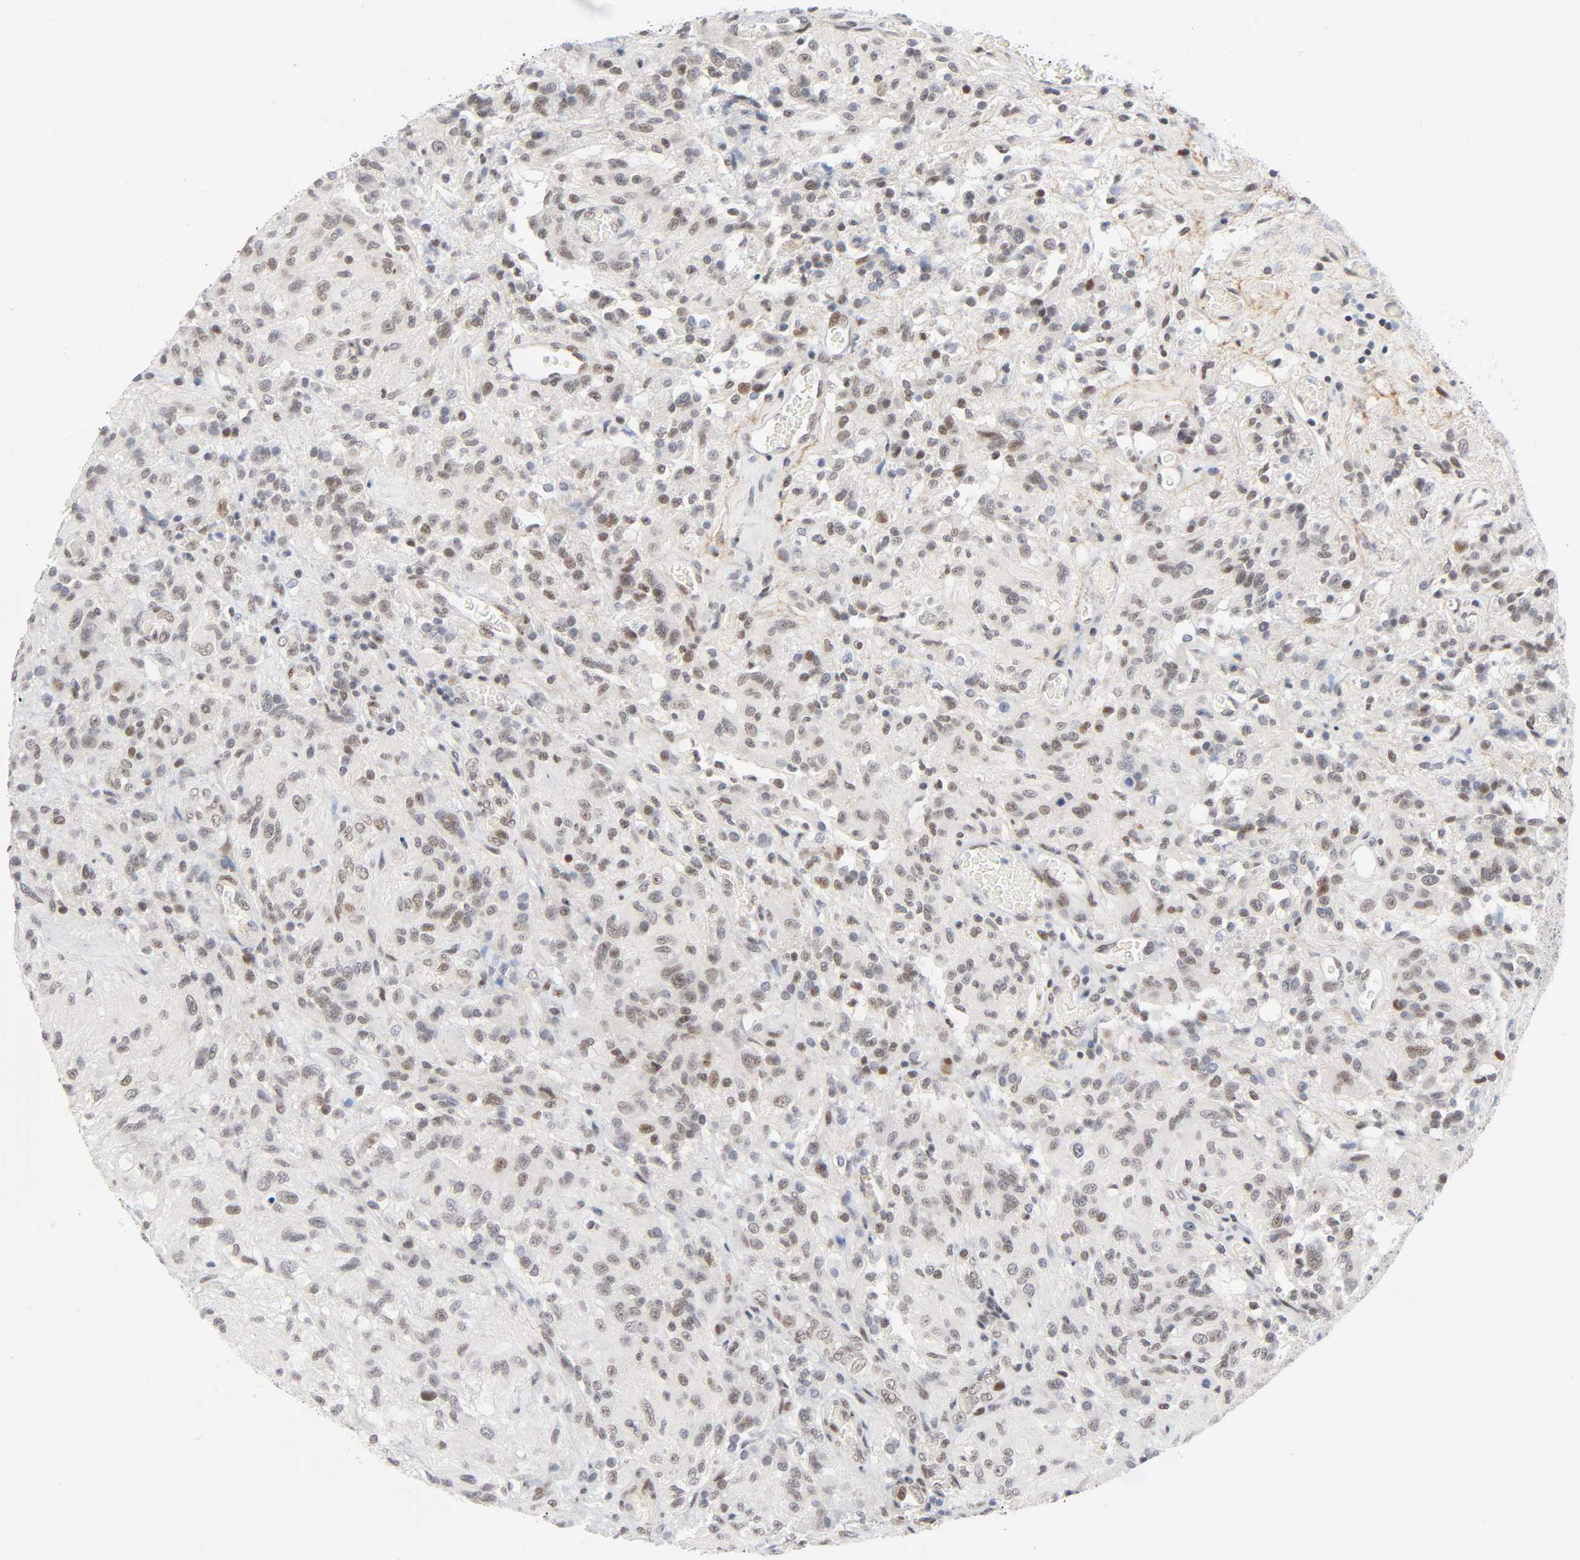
{"staining": {"intensity": "weak", "quantity": "25%-75%", "location": "nuclear"}, "tissue": "glioma", "cell_type": "Tumor cells", "image_type": "cancer", "snomed": [{"axis": "morphology", "description": "Normal tissue, NOS"}, {"axis": "morphology", "description": "Glioma, malignant, High grade"}, {"axis": "topography", "description": "Cerebral cortex"}], "caption": "Approximately 25%-75% of tumor cells in human glioma show weak nuclear protein staining as visualized by brown immunohistochemical staining.", "gene": "DIDO1", "patient": {"sex": "male", "age": 56}}